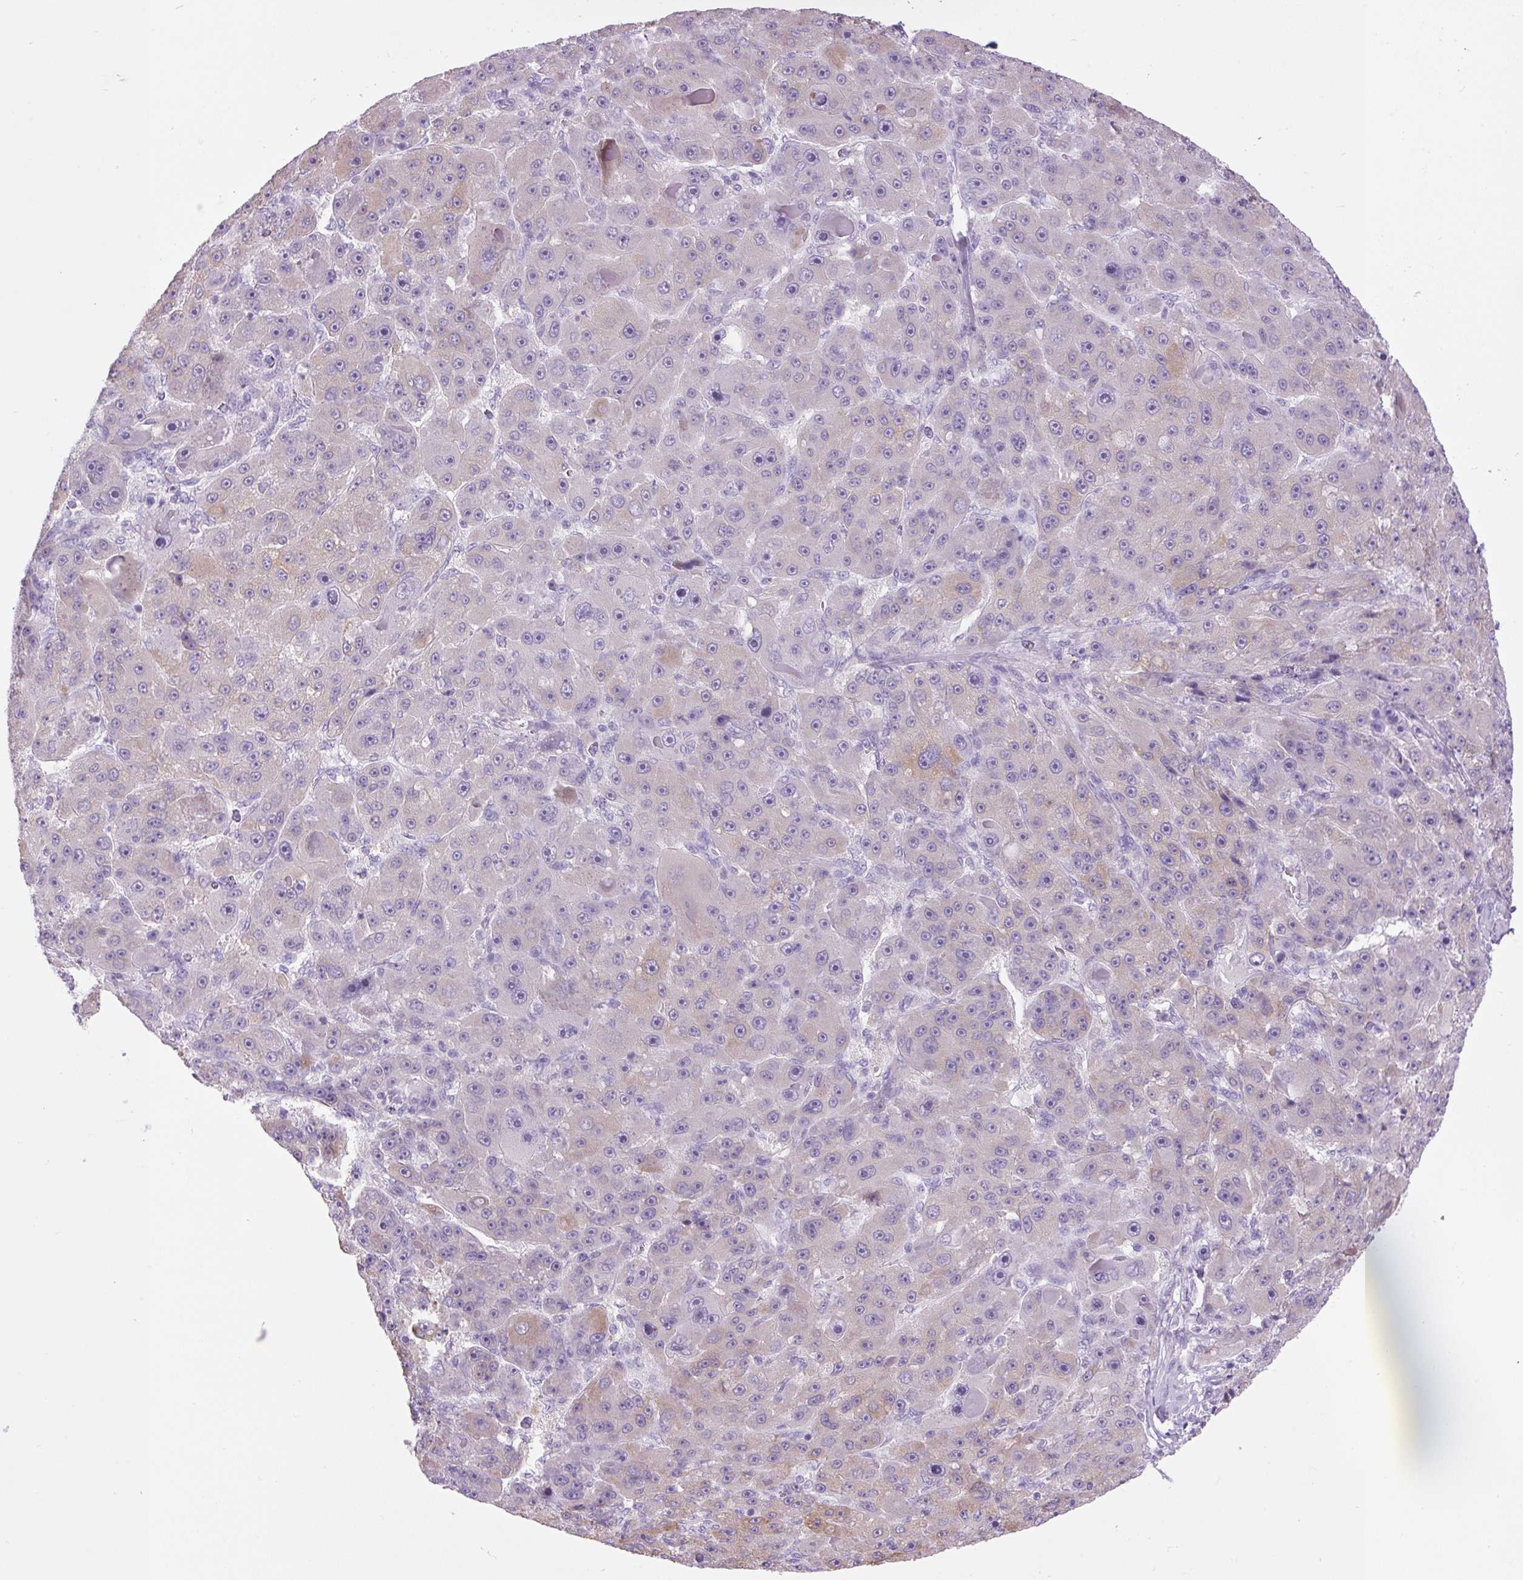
{"staining": {"intensity": "moderate", "quantity": "<25%", "location": "cytoplasmic/membranous"}, "tissue": "liver cancer", "cell_type": "Tumor cells", "image_type": "cancer", "snomed": [{"axis": "morphology", "description": "Carcinoma, Hepatocellular, NOS"}, {"axis": "topography", "description": "Liver"}], "caption": "Immunohistochemistry (IHC) image of liver cancer (hepatocellular carcinoma) stained for a protein (brown), which shows low levels of moderate cytoplasmic/membranous positivity in about <25% of tumor cells.", "gene": "COL9A2", "patient": {"sex": "male", "age": 76}}